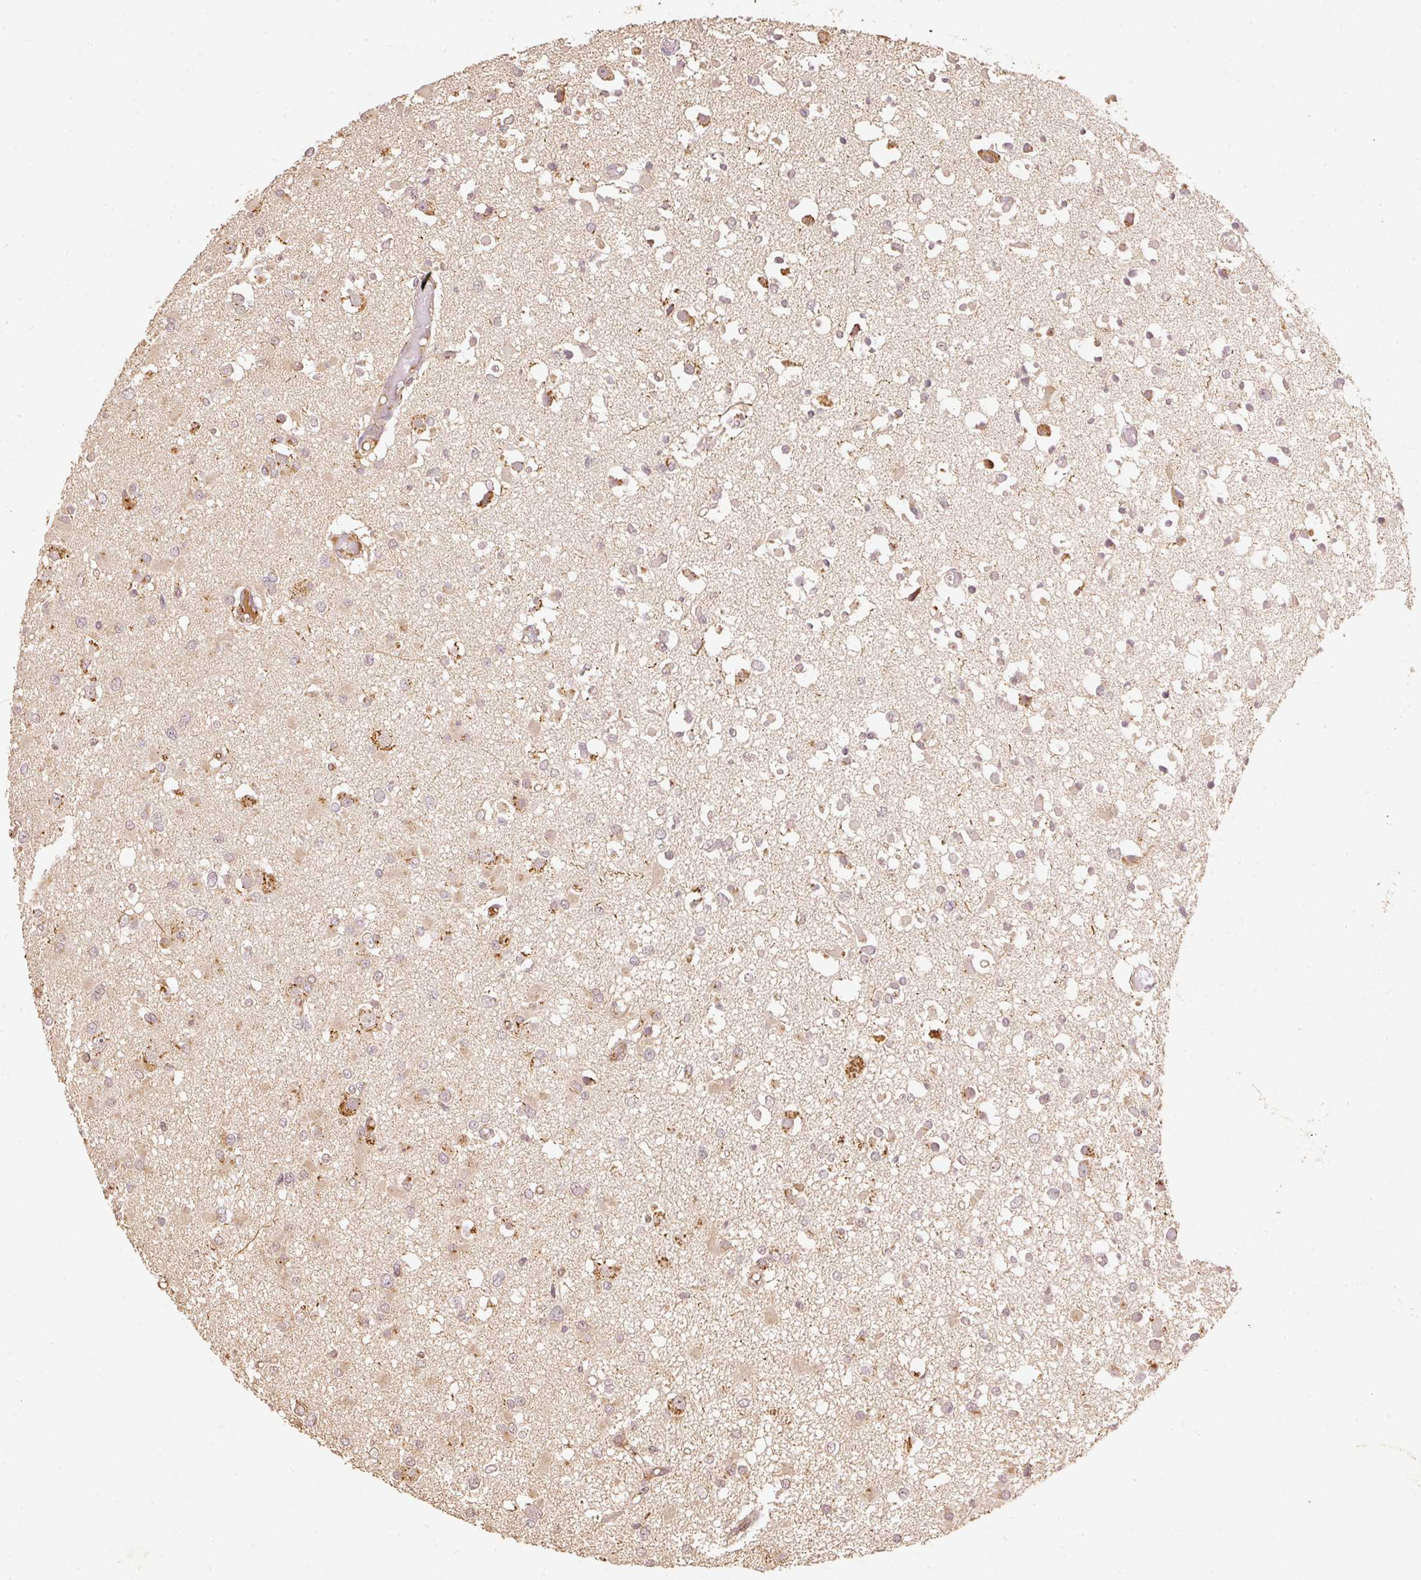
{"staining": {"intensity": "moderate", "quantity": ">75%", "location": "cytoplasmic/membranous"}, "tissue": "glioma", "cell_type": "Tumor cells", "image_type": "cancer", "snomed": [{"axis": "morphology", "description": "Glioma, malignant, Low grade"}, {"axis": "topography", "description": "Brain"}], "caption": "Immunohistochemistry photomicrograph of malignant glioma (low-grade) stained for a protein (brown), which shows medium levels of moderate cytoplasmic/membranous staining in approximately >75% of tumor cells.", "gene": "FUT8", "patient": {"sex": "female", "age": 22}}